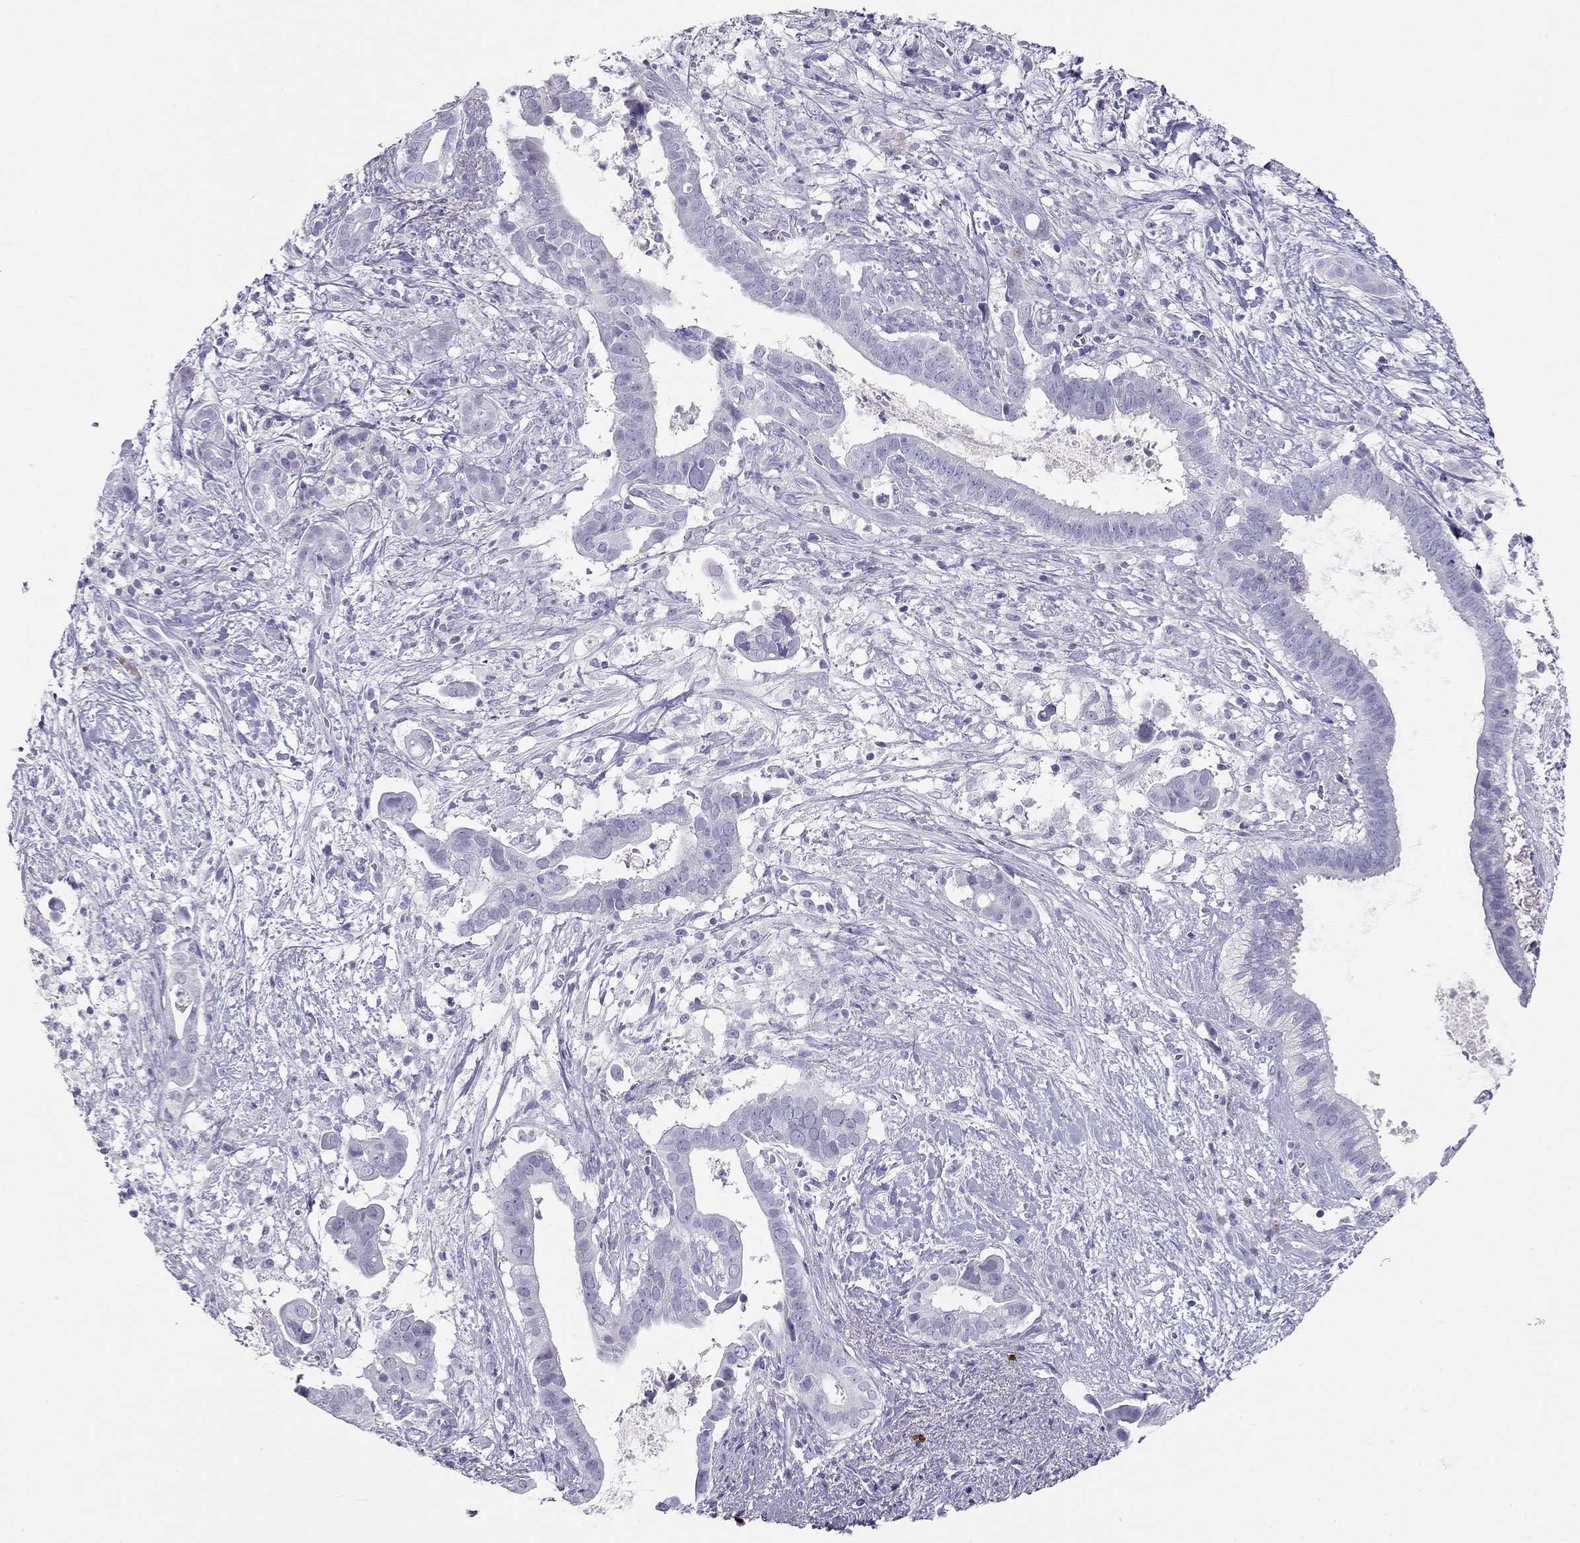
{"staining": {"intensity": "negative", "quantity": "none", "location": "none"}, "tissue": "pancreatic cancer", "cell_type": "Tumor cells", "image_type": "cancer", "snomed": [{"axis": "morphology", "description": "Adenocarcinoma, NOS"}, {"axis": "topography", "description": "Pancreas"}], "caption": "This is an immunohistochemistry (IHC) micrograph of pancreatic cancer (adenocarcinoma). There is no staining in tumor cells.", "gene": "KLRG1", "patient": {"sex": "male", "age": 61}}